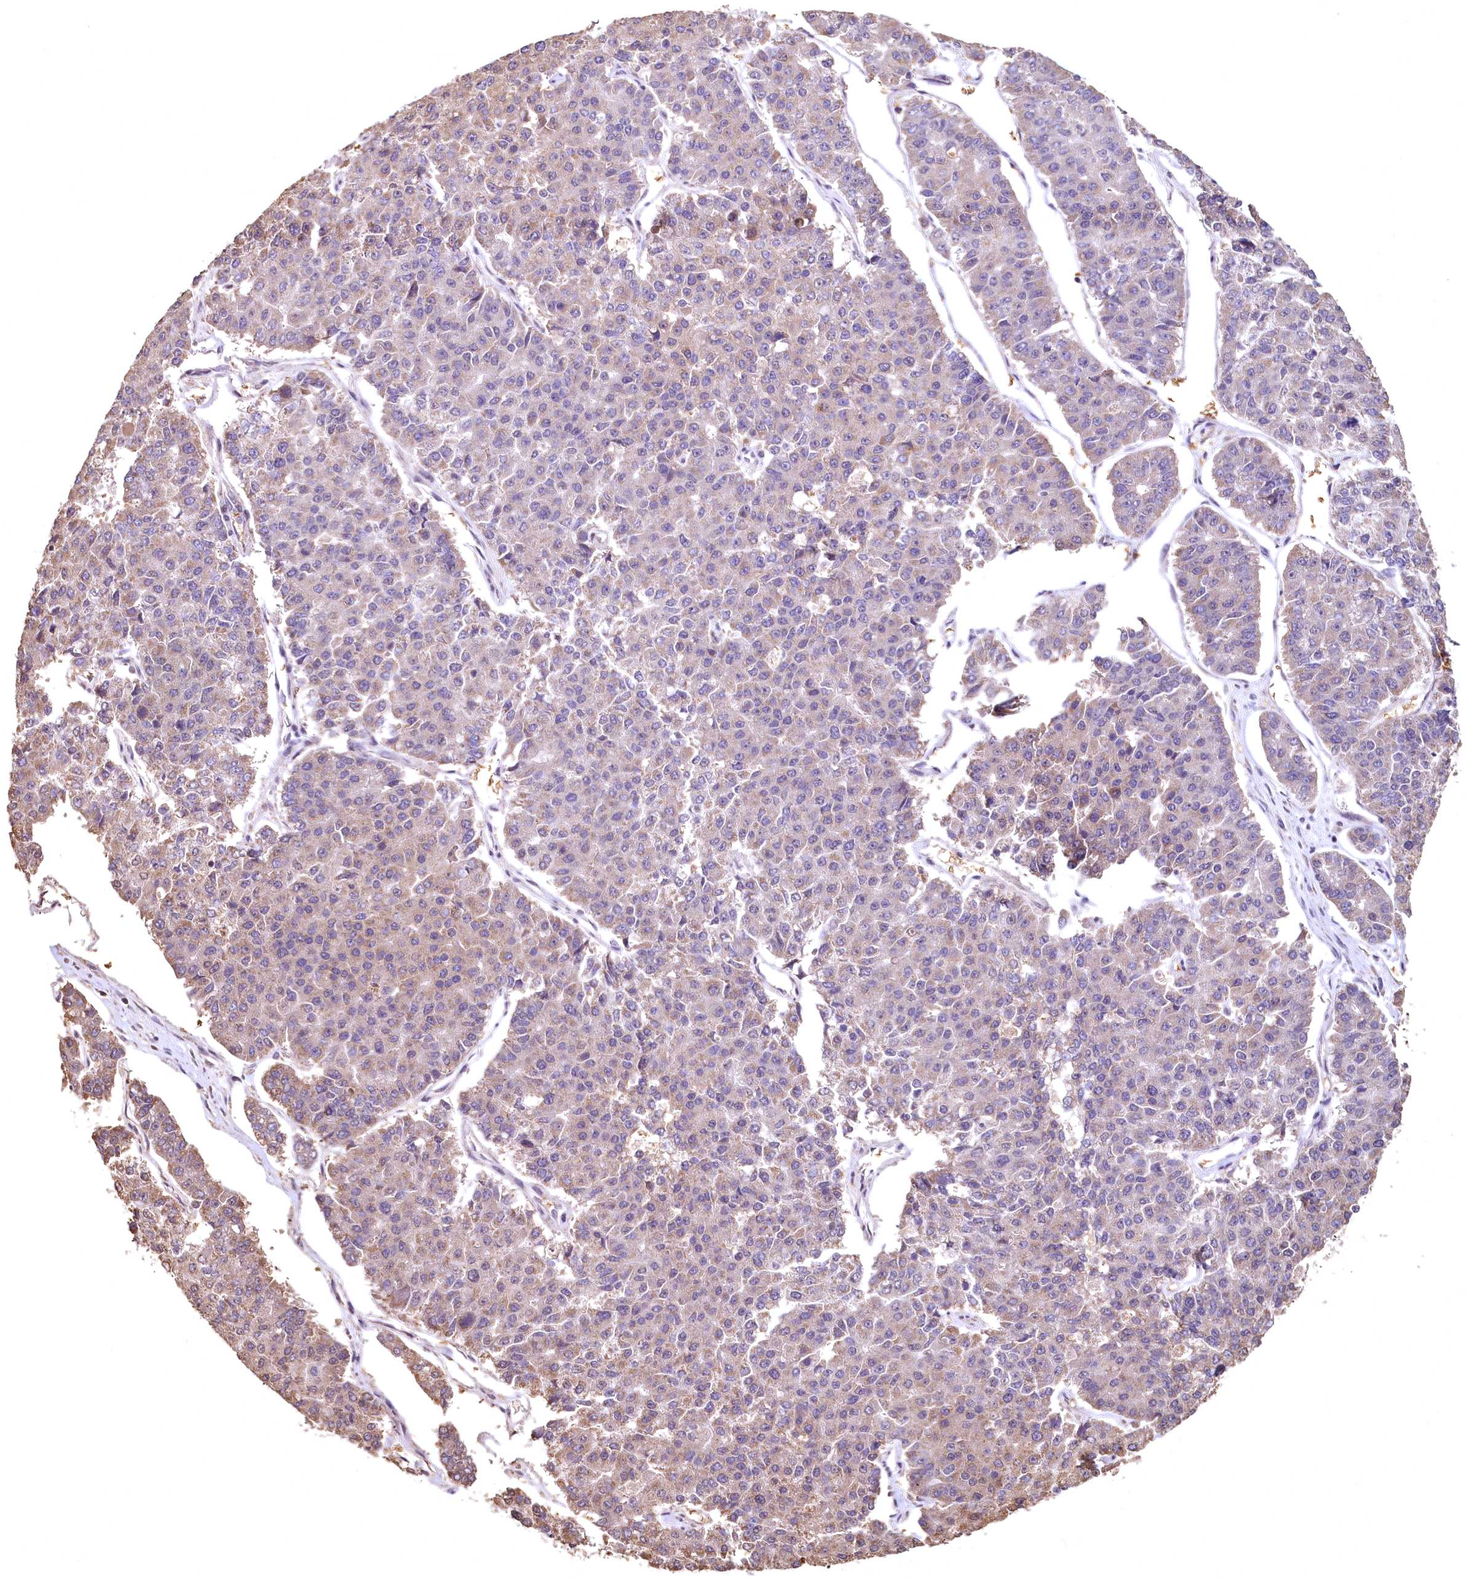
{"staining": {"intensity": "weak", "quantity": "25%-75%", "location": "cytoplasmic/membranous"}, "tissue": "pancreatic cancer", "cell_type": "Tumor cells", "image_type": "cancer", "snomed": [{"axis": "morphology", "description": "Adenocarcinoma, NOS"}, {"axis": "topography", "description": "Pancreas"}], "caption": "Pancreatic adenocarcinoma stained with a protein marker displays weak staining in tumor cells.", "gene": "SPTA1", "patient": {"sex": "male", "age": 50}}